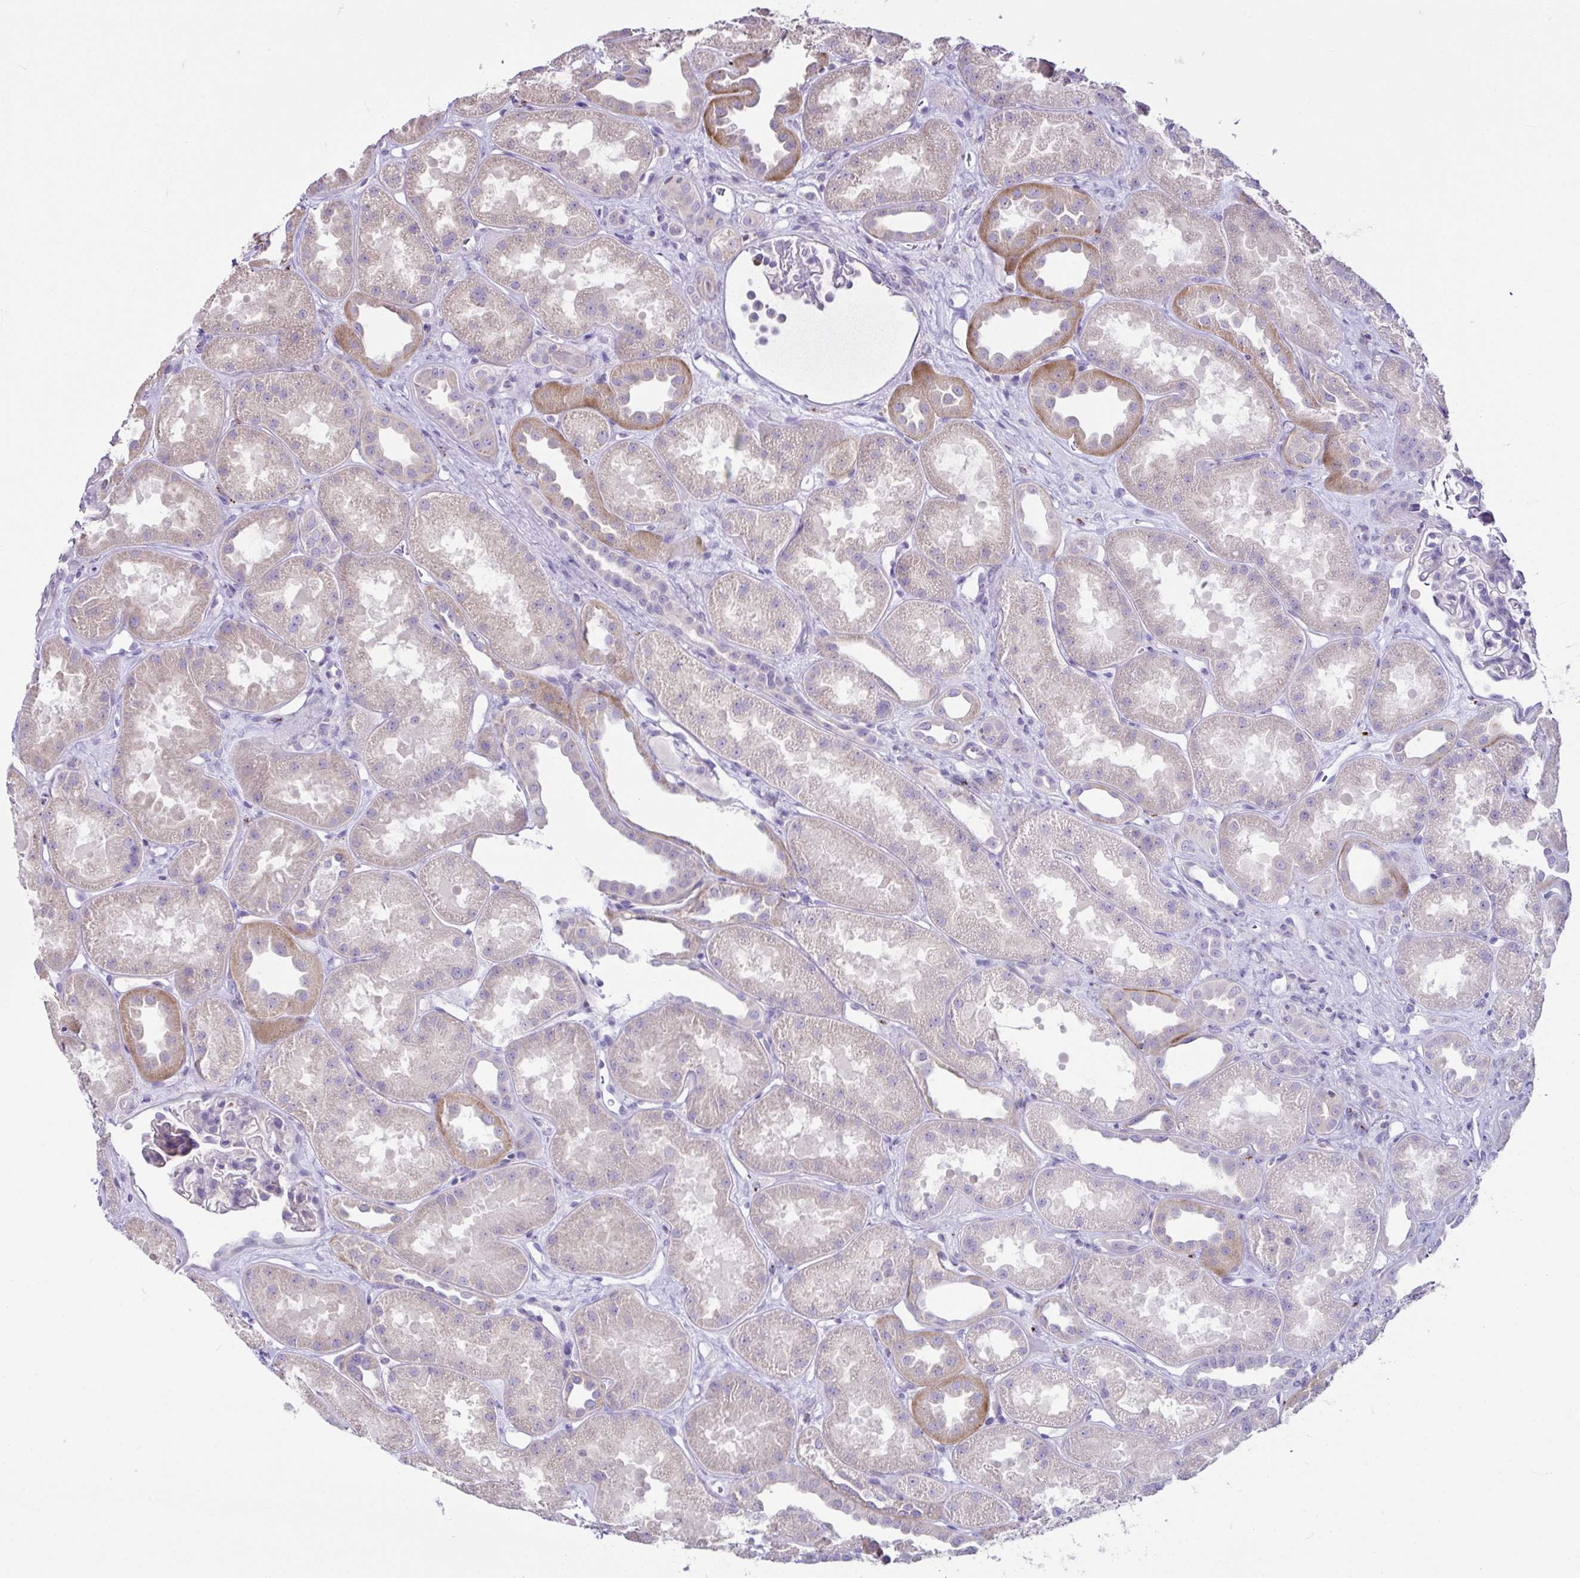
{"staining": {"intensity": "negative", "quantity": "none", "location": "none"}, "tissue": "kidney", "cell_type": "Cells in glomeruli", "image_type": "normal", "snomed": [{"axis": "morphology", "description": "Normal tissue, NOS"}, {"axis": "topography", "description": "Kidney"}], "caption": "This is an IHC image of benign human kidney. There is no positivity in cells in glomeruli.", "gene": "D2HGDH", "patient": {"sex": "male", "age": 61}}